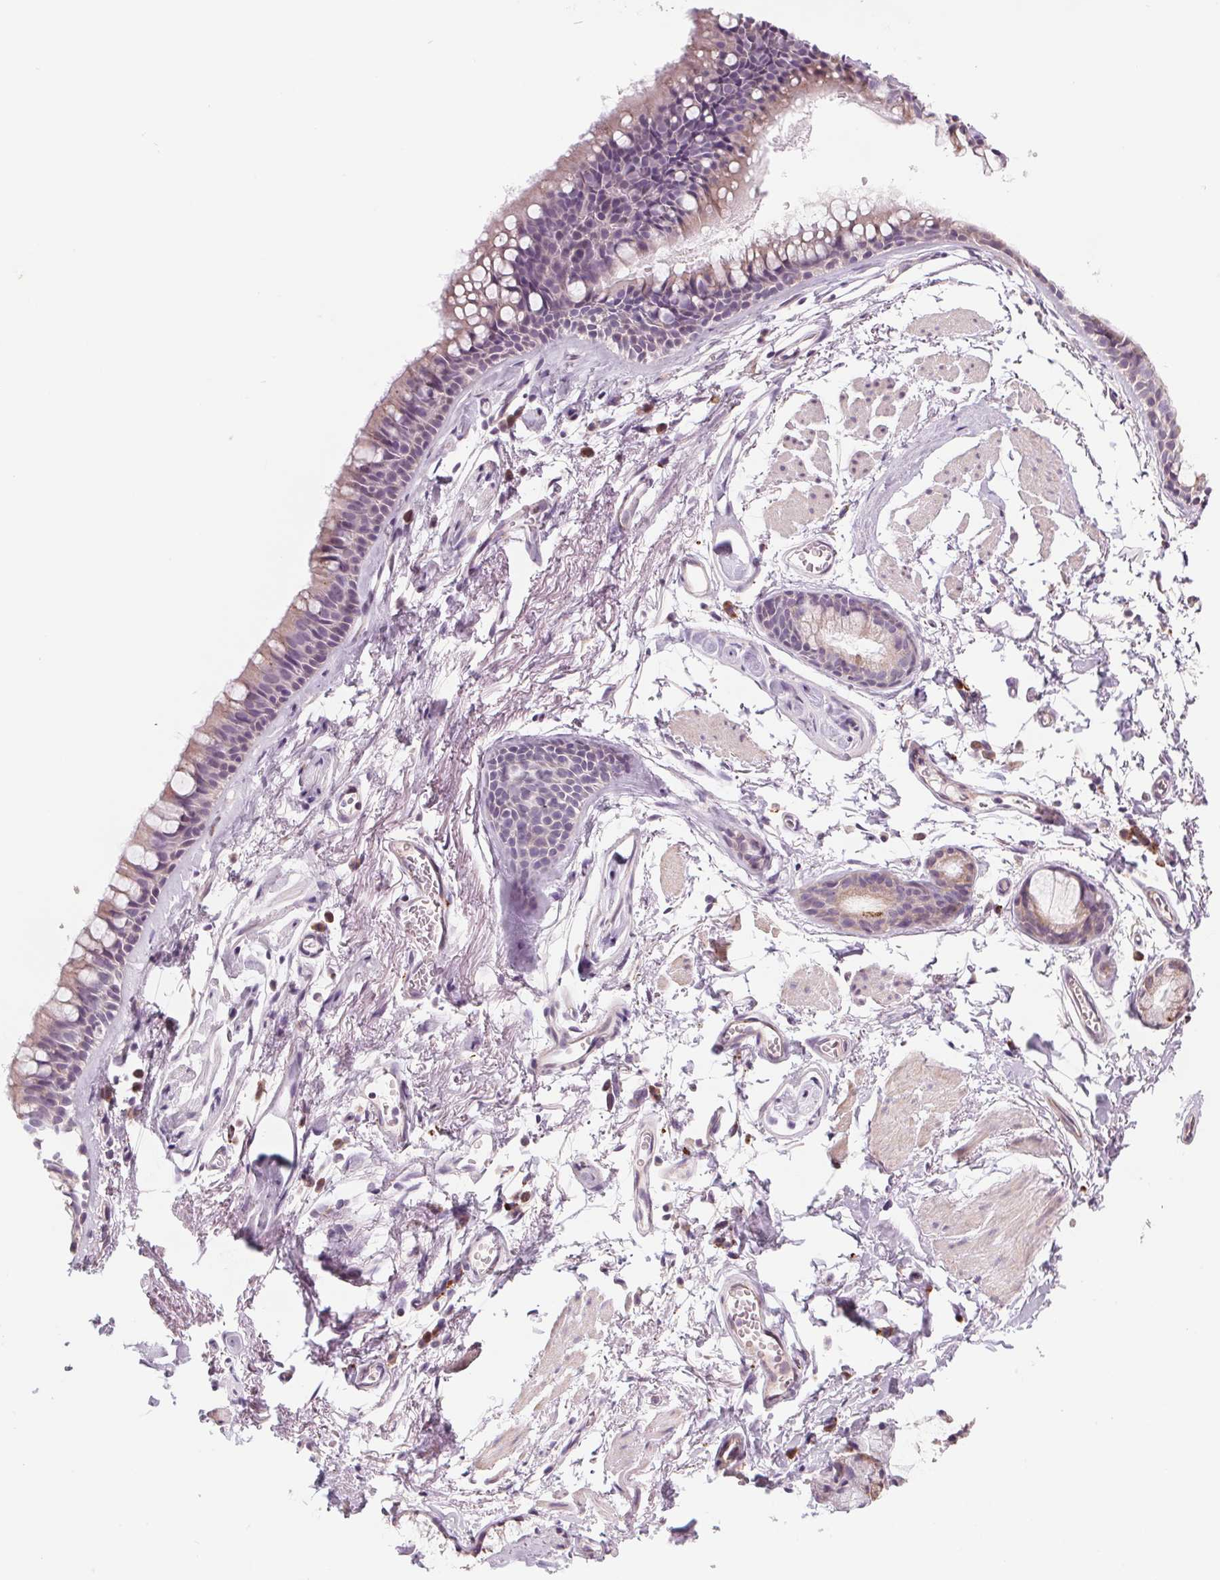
{"staining": {"intensity": "negative", "quantity": "none", "location": "none"}, "tissue": "soft tissue", "cell_type": "Fibroblasts", "image_type": "normal", "snomed": [{"axis": "morphology", "description": "Normal tissue, NOS"}, {"axis": "topography", "description": "Cartilage tissue"}, {"axis": "topography", "description": "Bronchus"}], "caption": "This is a image of immunohistochemistry staining of unremarkable soft tissue, which shows no staining in fibroblasts.", "gene": "SAMD5", "patient": {"sex": "female", "age": 79}}